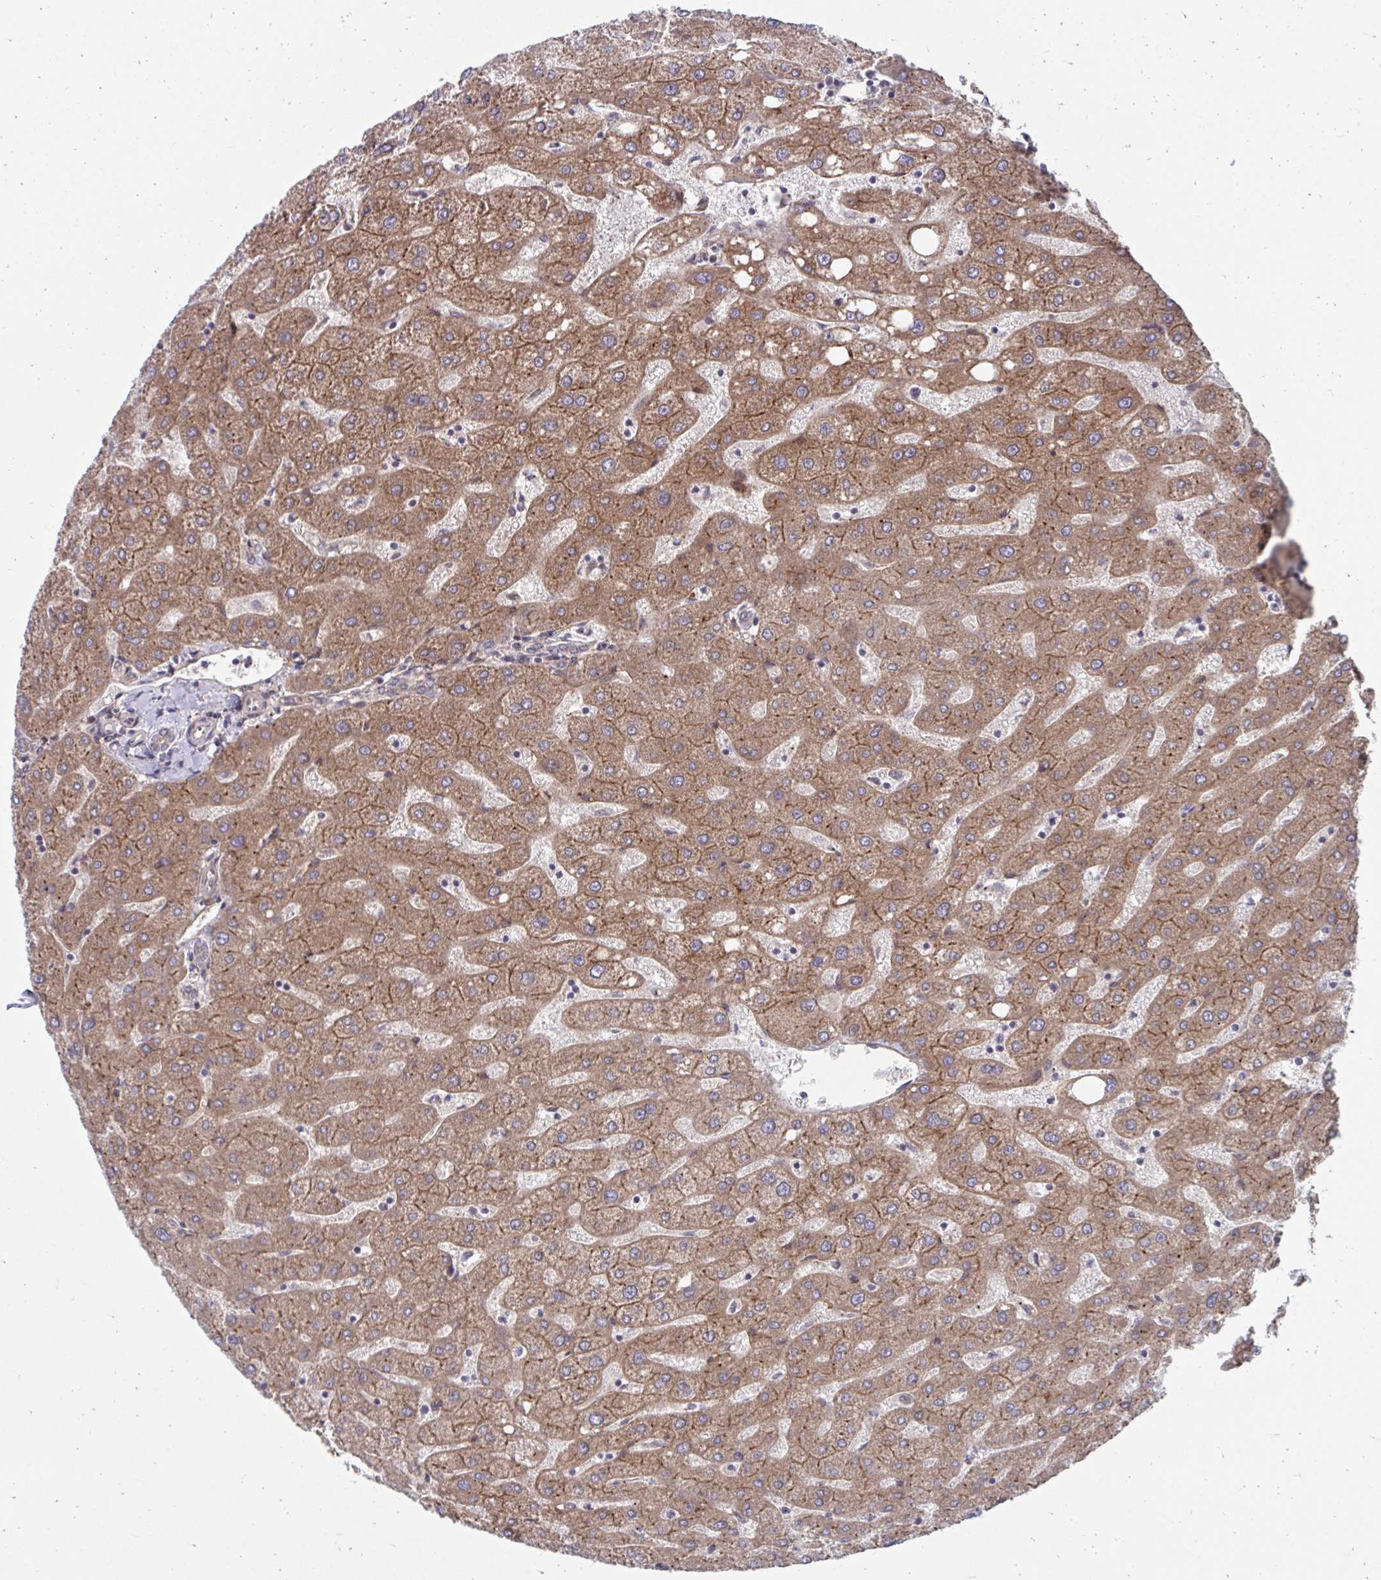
{"staining": {"intensity": "weak", "quantity": "25%-75%", "location": "cytoplasmic/membranous"}, "tissue": "liver", "cell_type": "Cholangiocytes", "image_type": "normal", "snomed": [{"axis": "morphology", "description": "Normal tissue, NOS"}, {"axis": "topography", "description": "Liver"}], "caption": "A brown stain labels weak cytoplasmic/membranous positivity of a protein in cholangiocytes of unremarkable human liver. Using DAB (3,3'-diaminobenzidine) (brown) and hematoxylin (blue) stains, captured at high magnification using brightfield microscopy.", "gene": "ITPR2", "patient": {"sex": "male", "age": 67}}